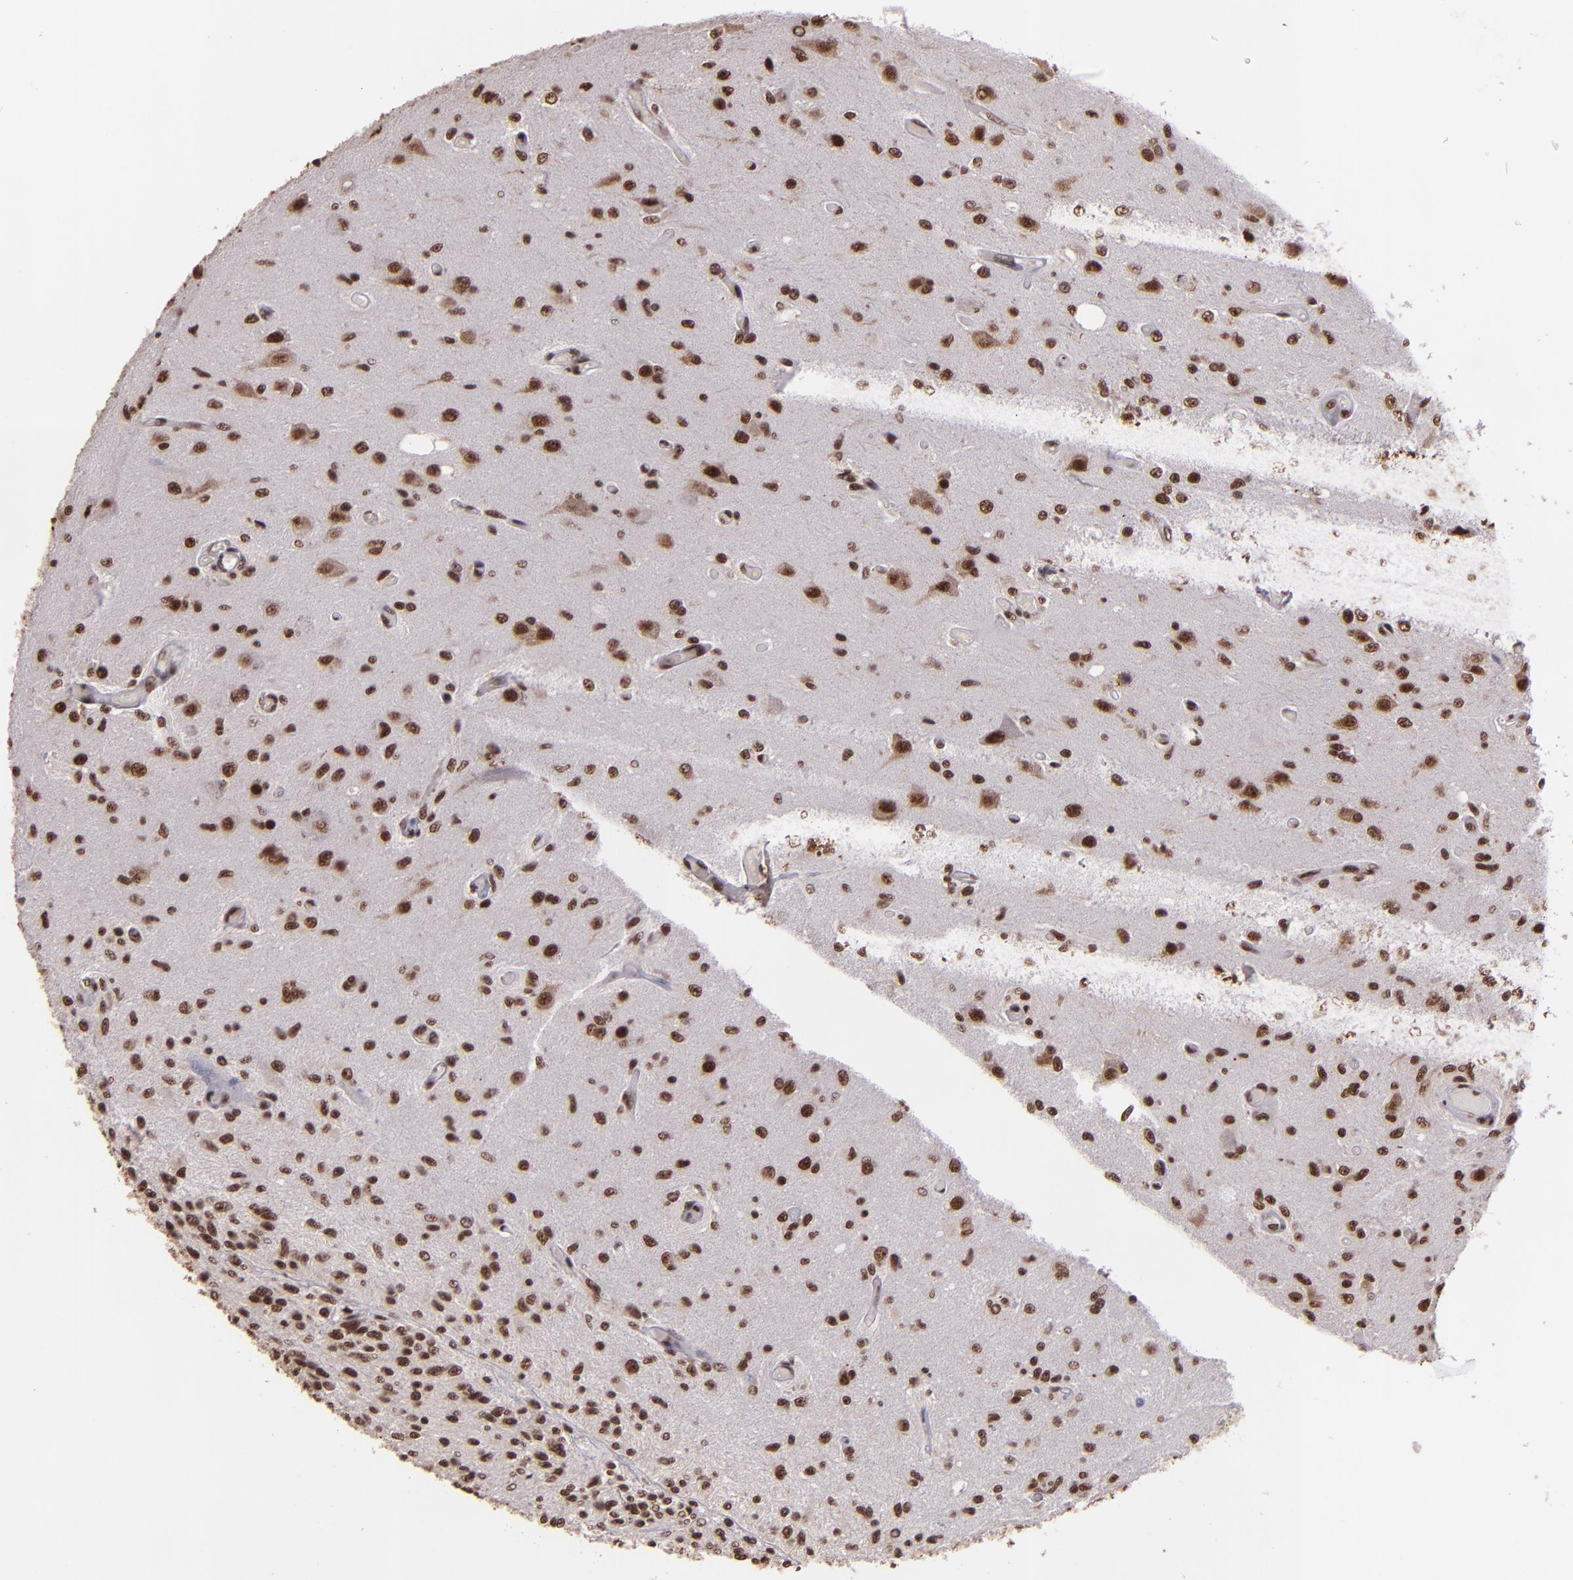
{"staining": {"intensity": "strong", "quantity": ">75%", "location": "nuclear"}, "tissue": "glioma", "cell_type": "Tumor cells", "image_type": "cancer", "snomed": [{"axis": "morphology", "description": "Normal tissue, NOS"}, {"axis": "morphology", "description": "Glioma, malignant, High grade"}, {"axis": "topography", "description": "Cerebral cortex"}], "caption": "Glioma stained for a protein (brown) demonstrates strong nuclear positive positivity in about >75% of tumor cells.", "gene": "PQBP1", "patient": {"sex": "male", "age": 77}}